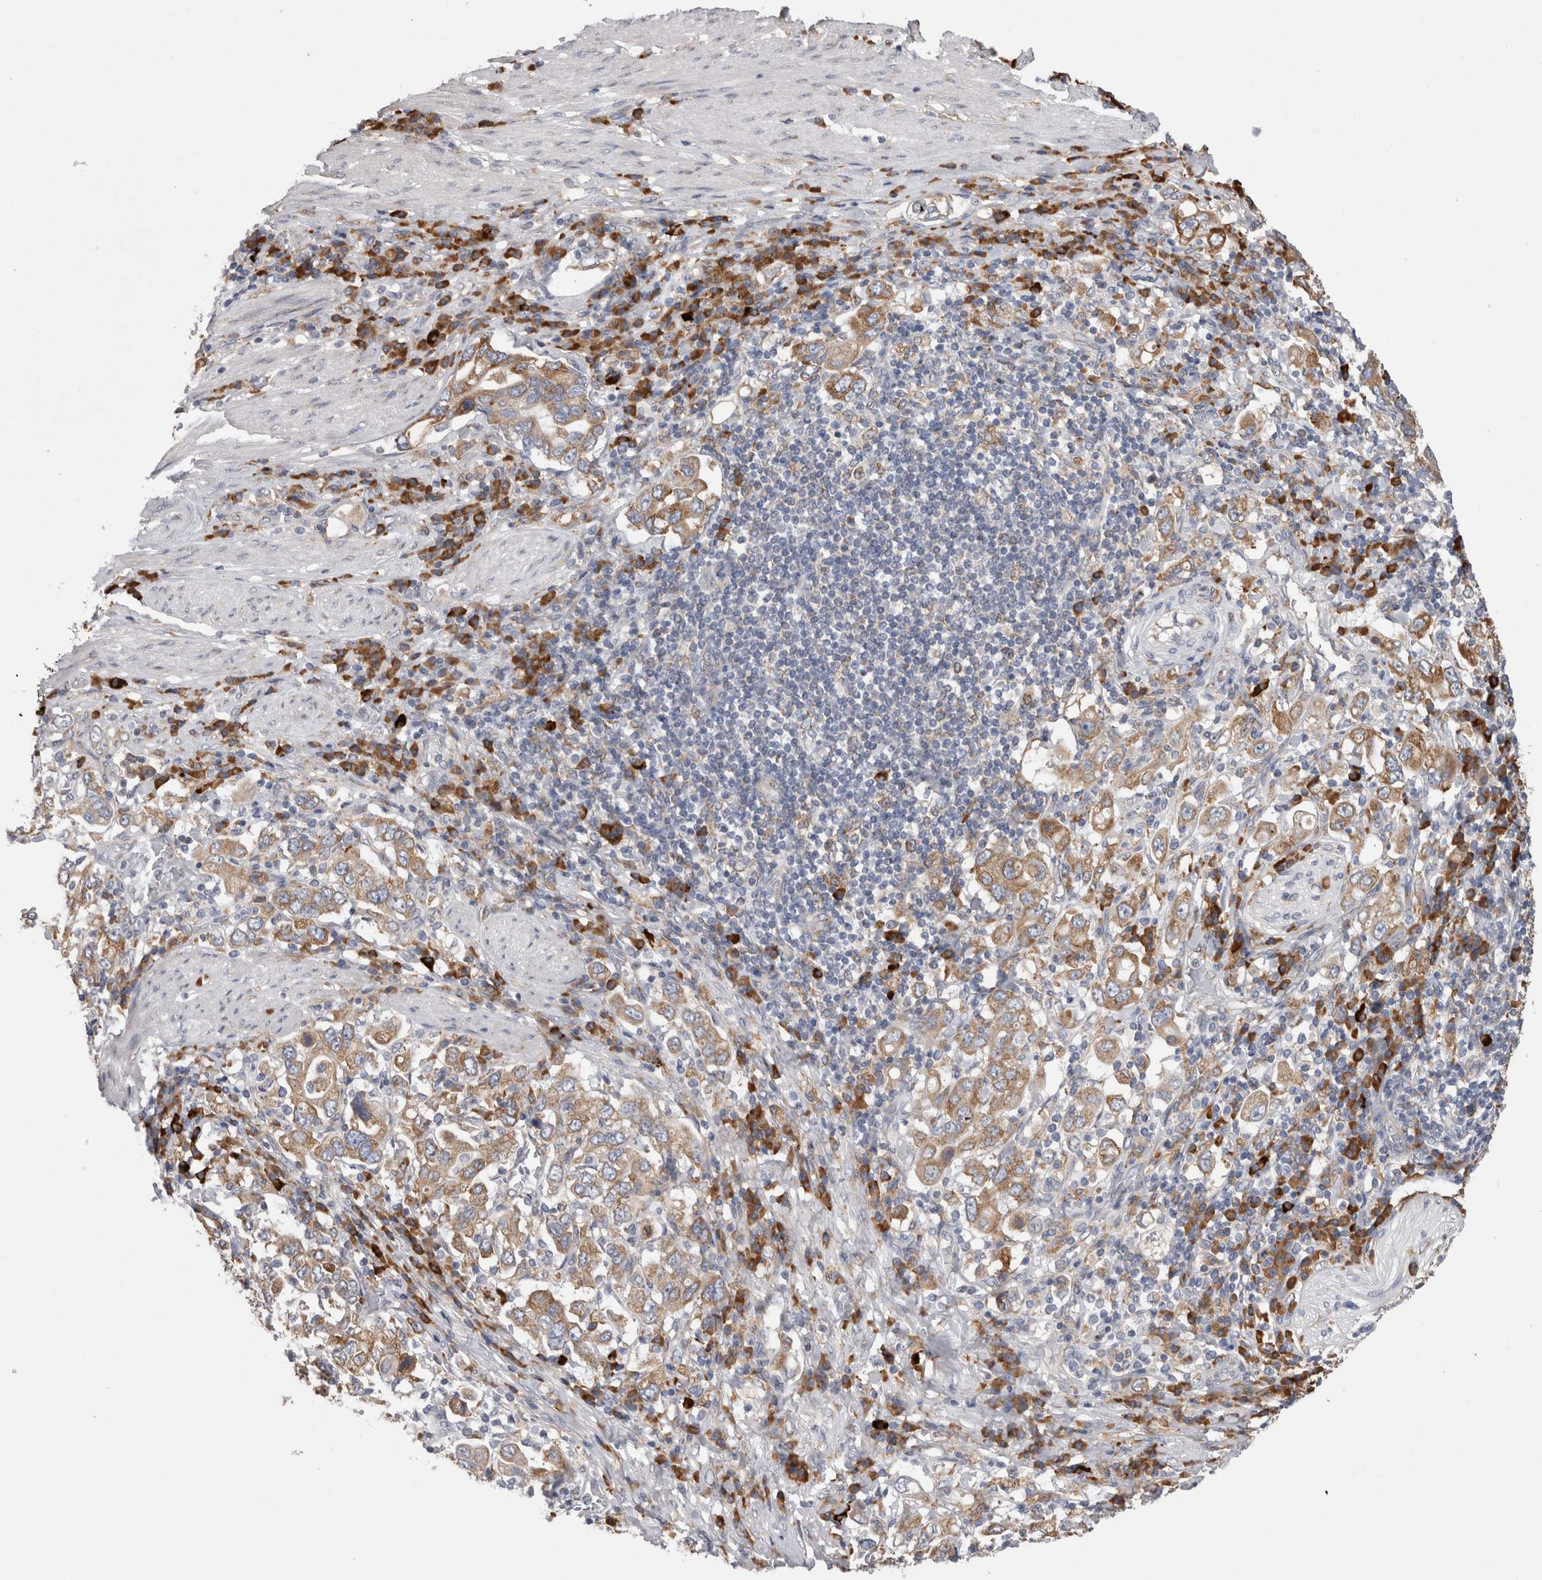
{"staining": {"intensity": "moderate", "quantity": ">75%", "location": "cytoplasmic/membranous"}, "tissue": "stomach cancer", "cell_type": "Tumor cells", "image_type": "cancer", "snomed": [{"axis": "morphology", "description": "Adenocarcinoma, NOS"}, {"axis": "topography", "description": "Stomach, upper"}], "caption": "Protein expression analysis of human stomach cancer (adenocarcinoma) reveals moderate cytoplasmic/membranous expression in about >75% of tumor cells. (Stains: DAB (3,3'-diaminobenzidine) in brown, nuclei in blue, Microscopy: brightfield microscopy at high magnification).", "gene": "ZNF341", "patient": {"sex": "male", "age": 62}}